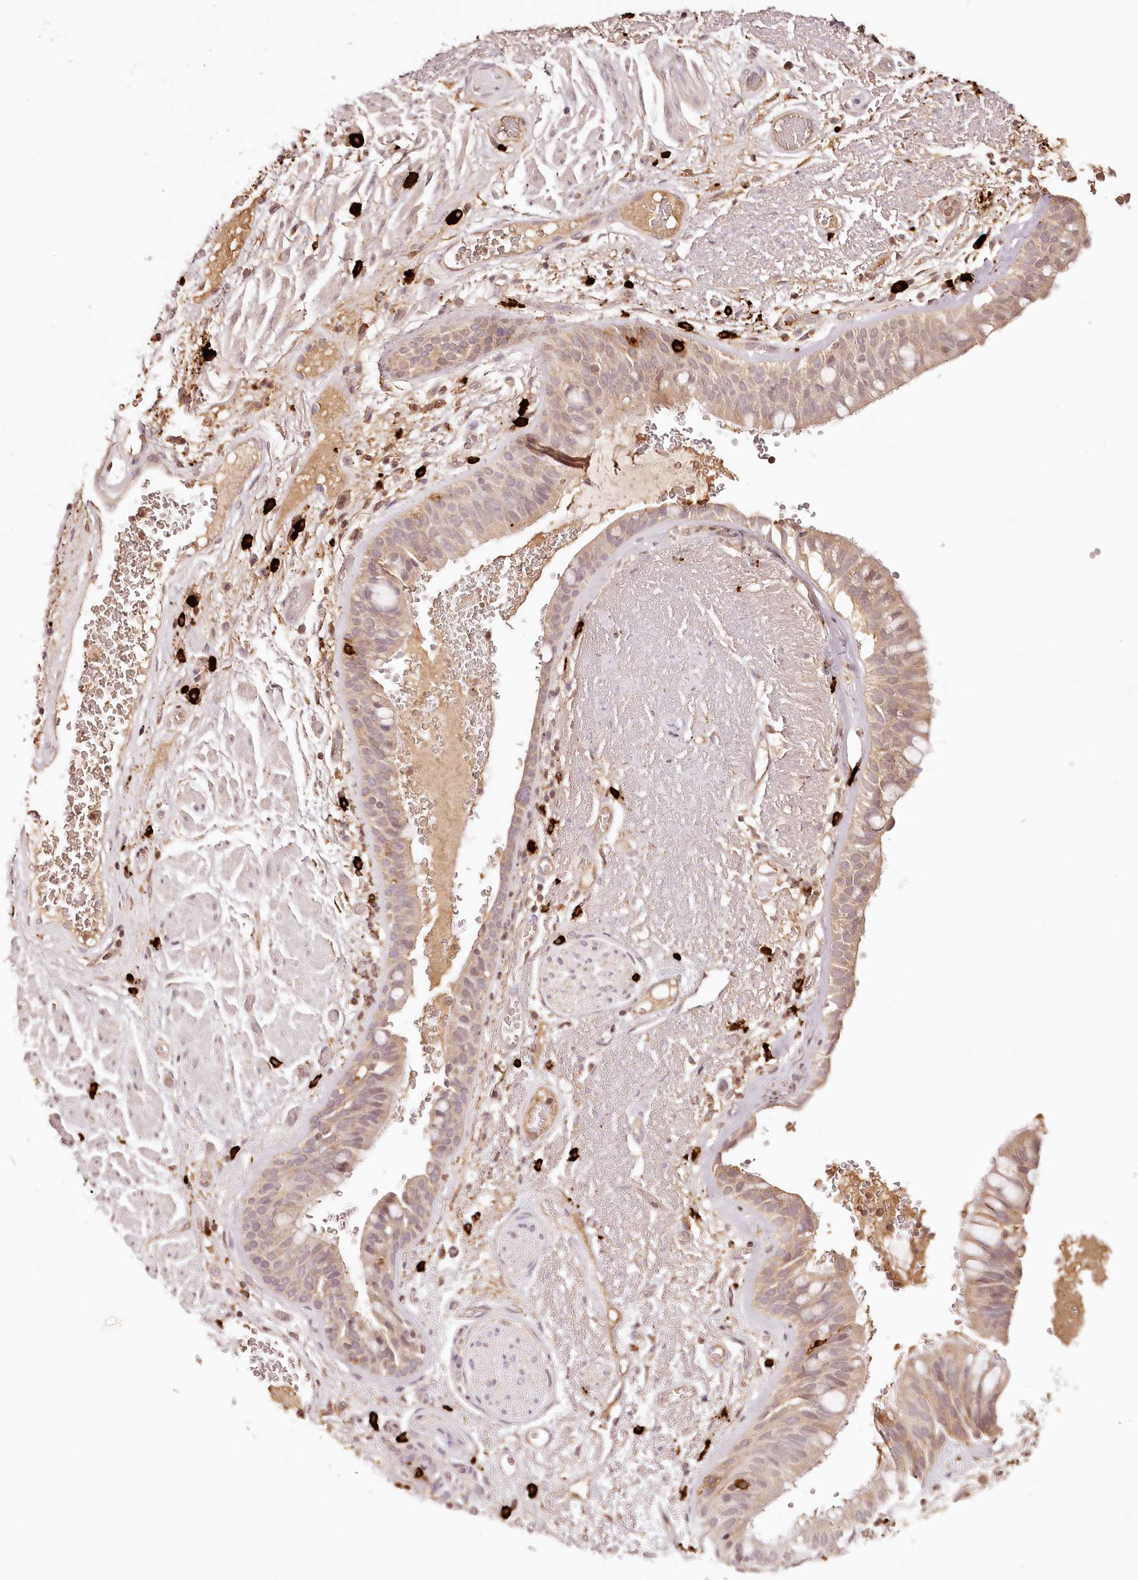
{"staining": {"intensity": "weak", "quantity": ">75%", "location": "cytoplasmic/membranous"}, "tissue": "bronchus", "cell_type": "Respiratory epithelial cells", "image_type": "normal", "snomed": [{"axis": "morphology", "description": "Normal tissue, NOS"}, {"axis": "morphology", "description": "Squamous cell carcinoma, NOS"}, {"axis": "topography", "description": "Lymph node"}, {"axis": "topography", "description": "Bronchus"}, {"axis": "topography", "description": "Lung"}], "caption": "Immunohistochemical staining of normal human bronchus displays low levels of weak cytoplasmic/membranous positivity in approximately >75% of respiratory epithelial cells.", "gene": "SYNGR1", "patient": {"sex": "male", "age": 66}}